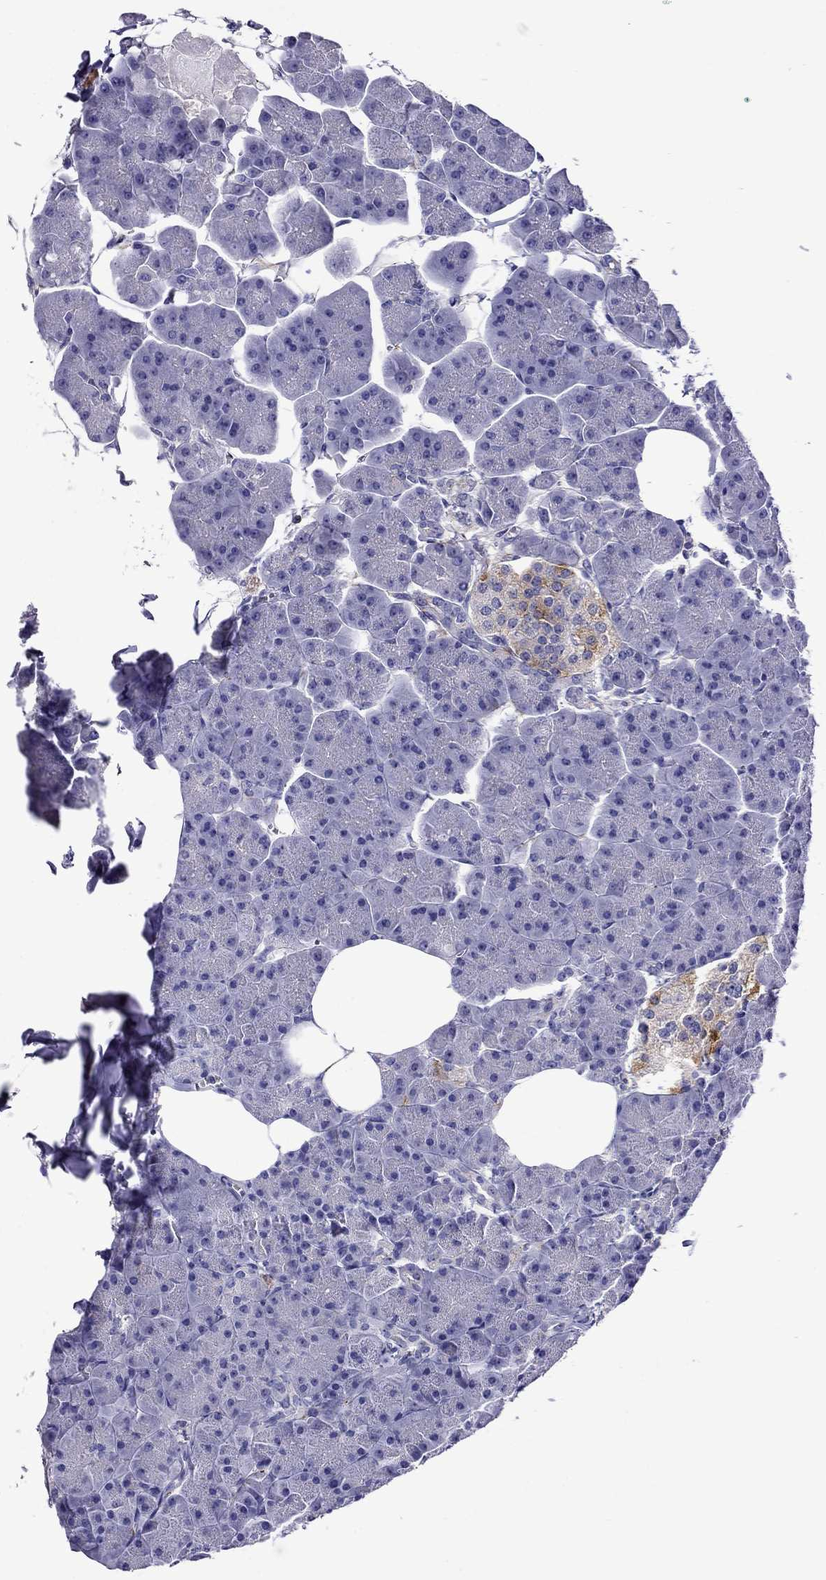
{"staining": {"intensity": "negative", "quantity": "none", "location": "none"}, "tissue": "pancreas", "cell_type": "Exocrine glandular cells", "image_type": "normal", "snomed": [{"axis": "morphology", "description": "Normal tissue, NOS"}, {"axis": "topography", "description": "Adipose tissue"}, {"axis": "topography", "description": "Pancreas"}, {"axis": "topography", "description": "Peripheral nerve tissue"}], "caption": "Protein analysis of normal pancreas displays no significant positivity in exocrine glandular cells.", "gene": "SCG2", "patient": {"sex": "female", "age": 58}}